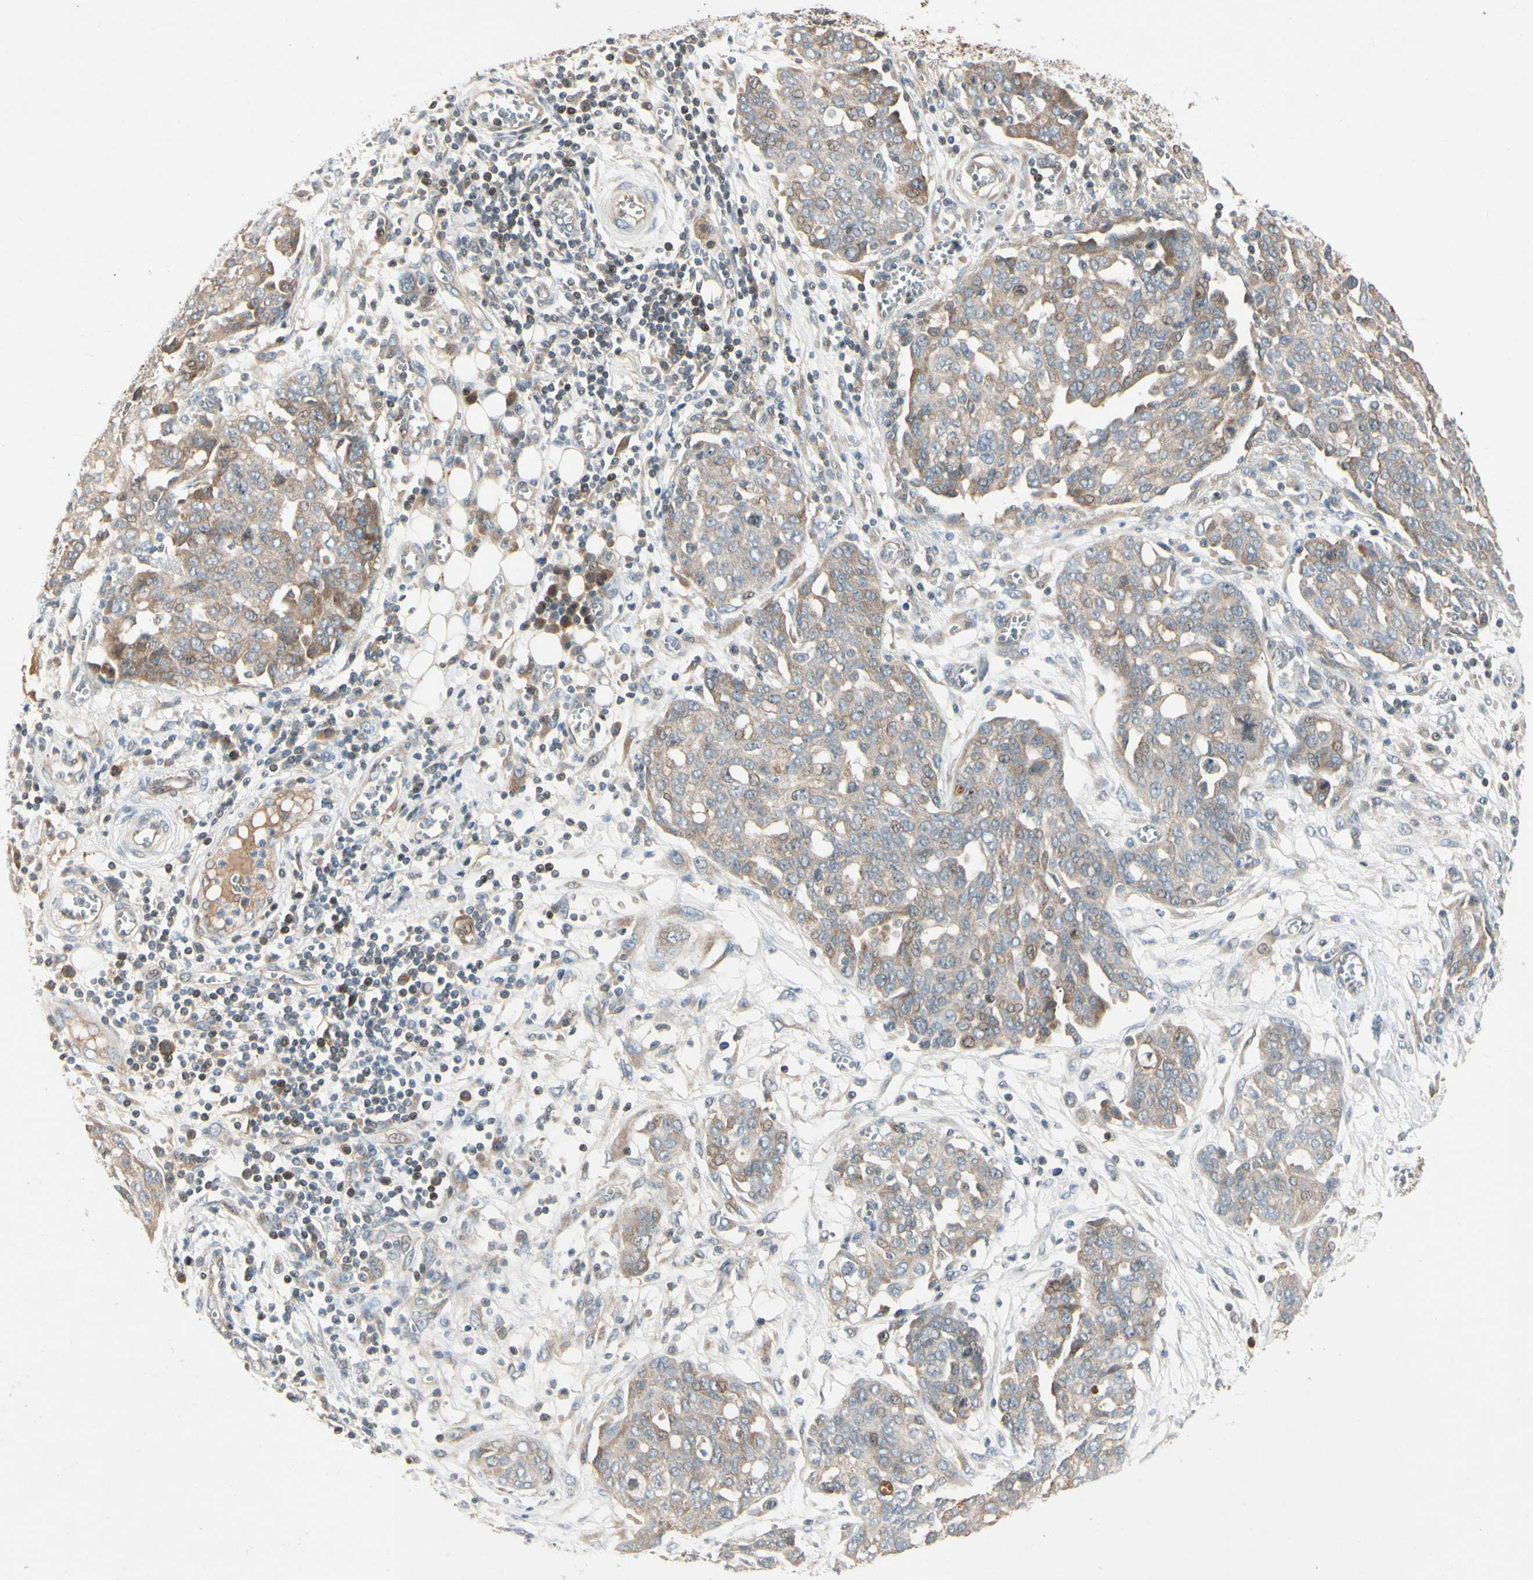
{"staining": {"intensity": "moderate", "quantity": ">75%", "location": "cytoplasmic/membranous"}, "tissue": "ovarian cancer", "cell_type": "Tumor cells", "image_type": "cancer", "snomed": [{"axis": "morphology", "description": "Cystadenocarcinoma, serous, NOS"}, {"axis": "topography", "description": "Soft tissue"}, {"axis": "topography", "description": "Ovary"}], "caption": "Tumor cells demonstrate medium levels of moderate cytoplasmic/membranous positivity in about >75% of cells in human serous cystadenocarcinoma (ovarian).", "gene": "ICAM5", "patient": {"sex": "female", "age": 57}}